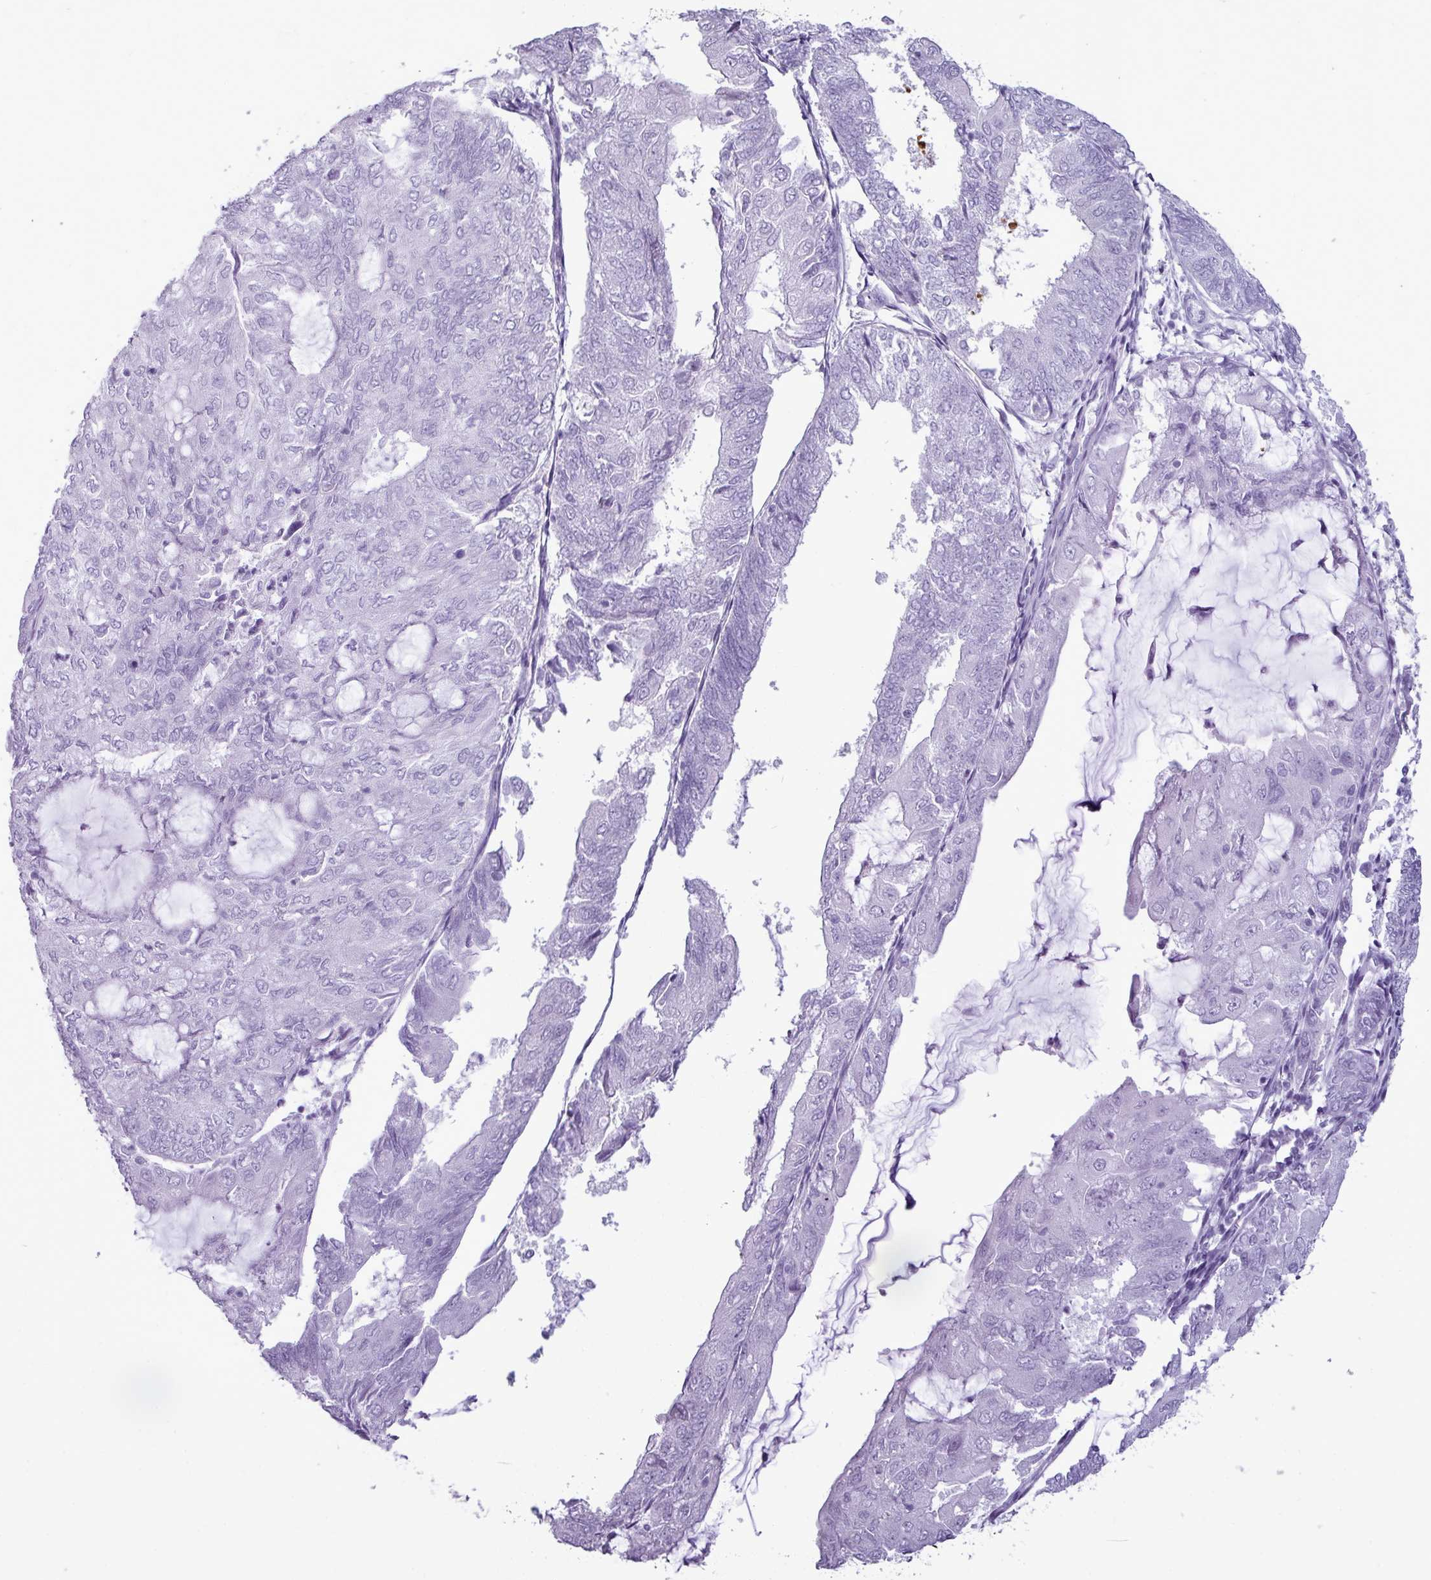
{"staining": {"intensity": "negative", "quantity": "none", "location": "none"}, "tissue": "endometrial cancer", "cell_type": "Tumor cells", "image_type": "cancer", "snomed": [{"axis": "morphology", "description": "Adenocarcinoma, NOS"}, {"axis": "topography", "description": "Endometrium"}], "caption": "The immunohistochemistry micrograph has no significant staining in tumor cells of endometrial cancer tissue.", "gene": "AMY1B", "patient": {"sex": "female", "age": 81}}